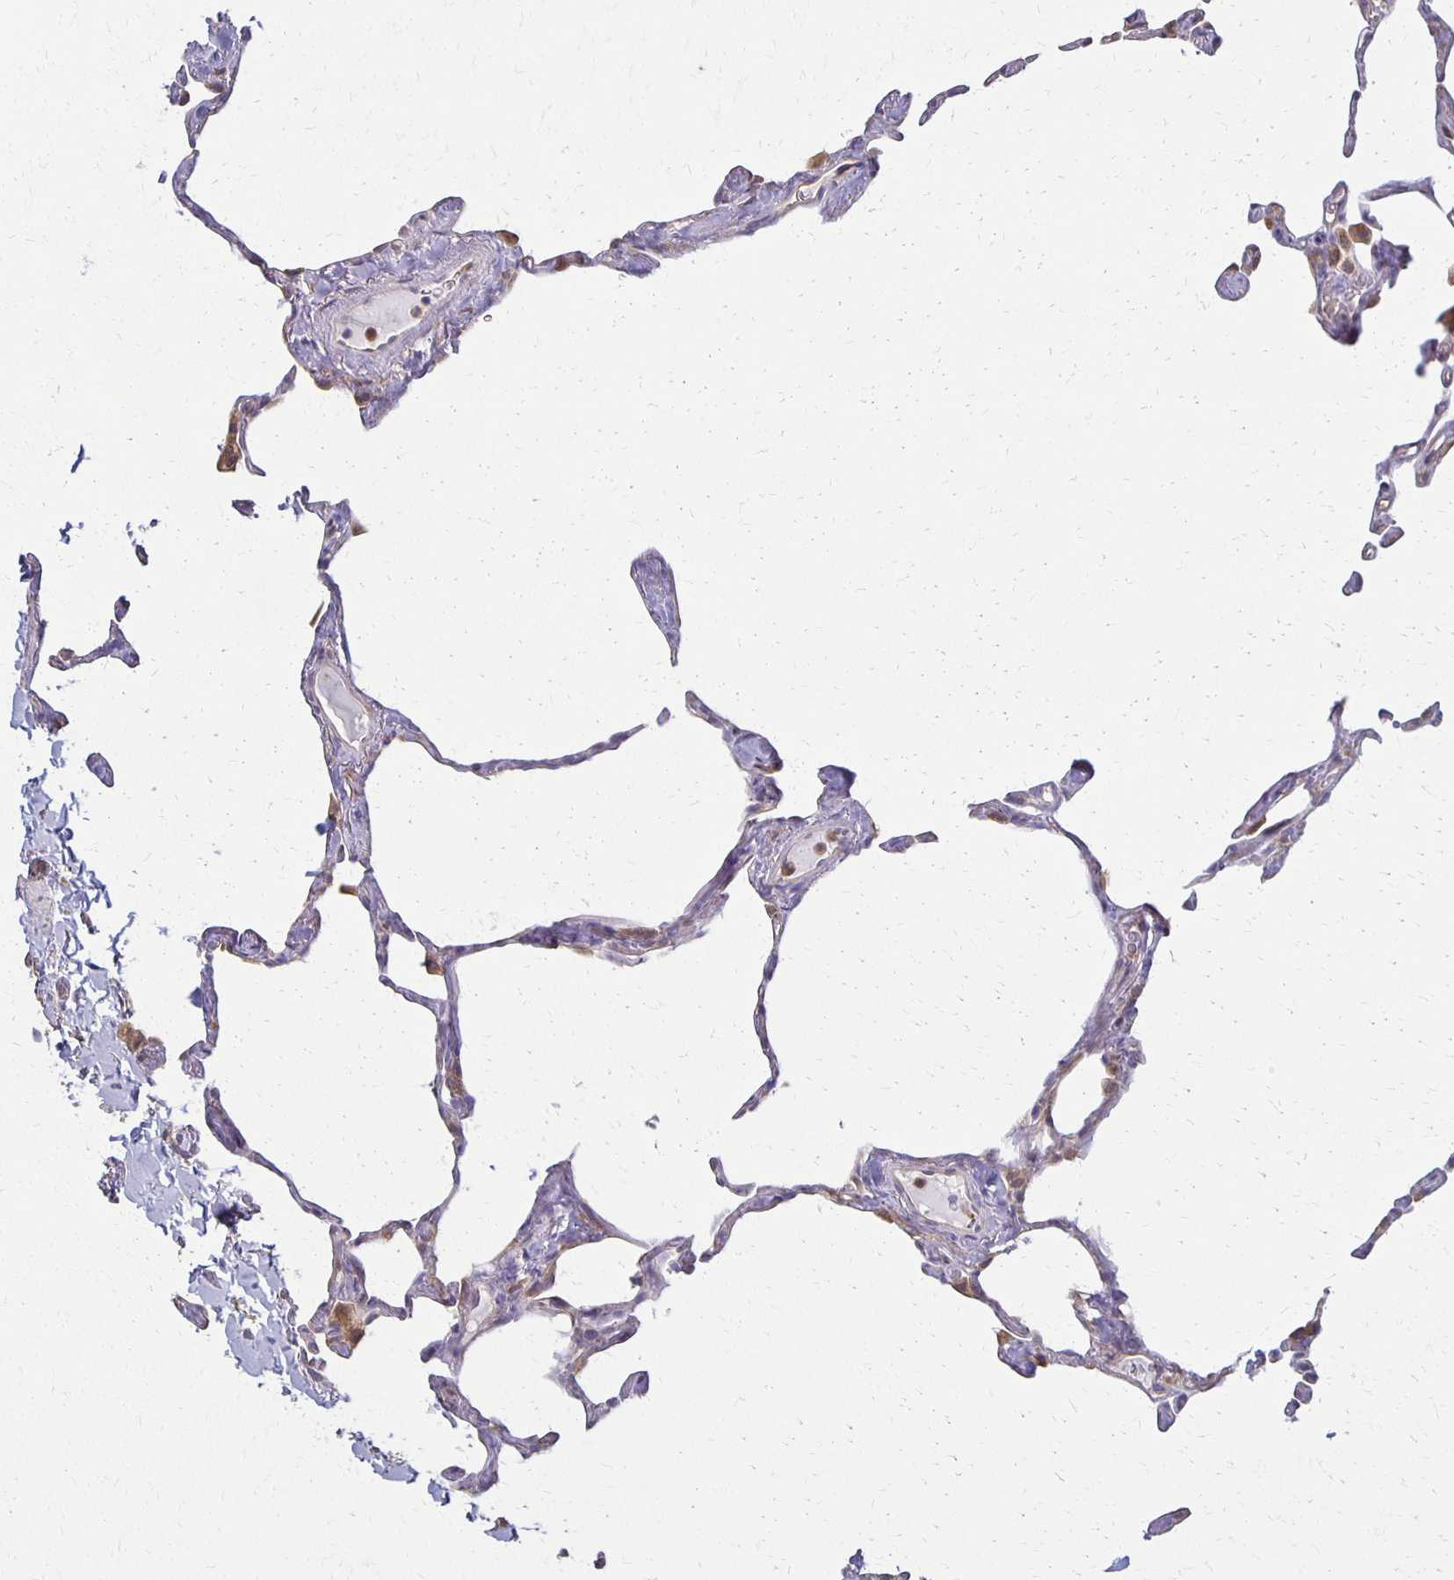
{"staining": {"intensity": "negative", "quantity": "none", "location": "none"}, "tissue": "lung", "cell_type": "Alveolar cells", "image_type": "normal", "snomed": [{"axis": "morphology", "description": "Normal tissue, NOS"}, {"axis": "topography", "description": "Lung"}], "caption": "Immunohistochemical staining of normal human lung shows no significant staining in alveolar cells. (IHC, brightfield microscopy, high magnification).", "gene": "GPX4", "patient": {"sex": "male", "age": 65}}